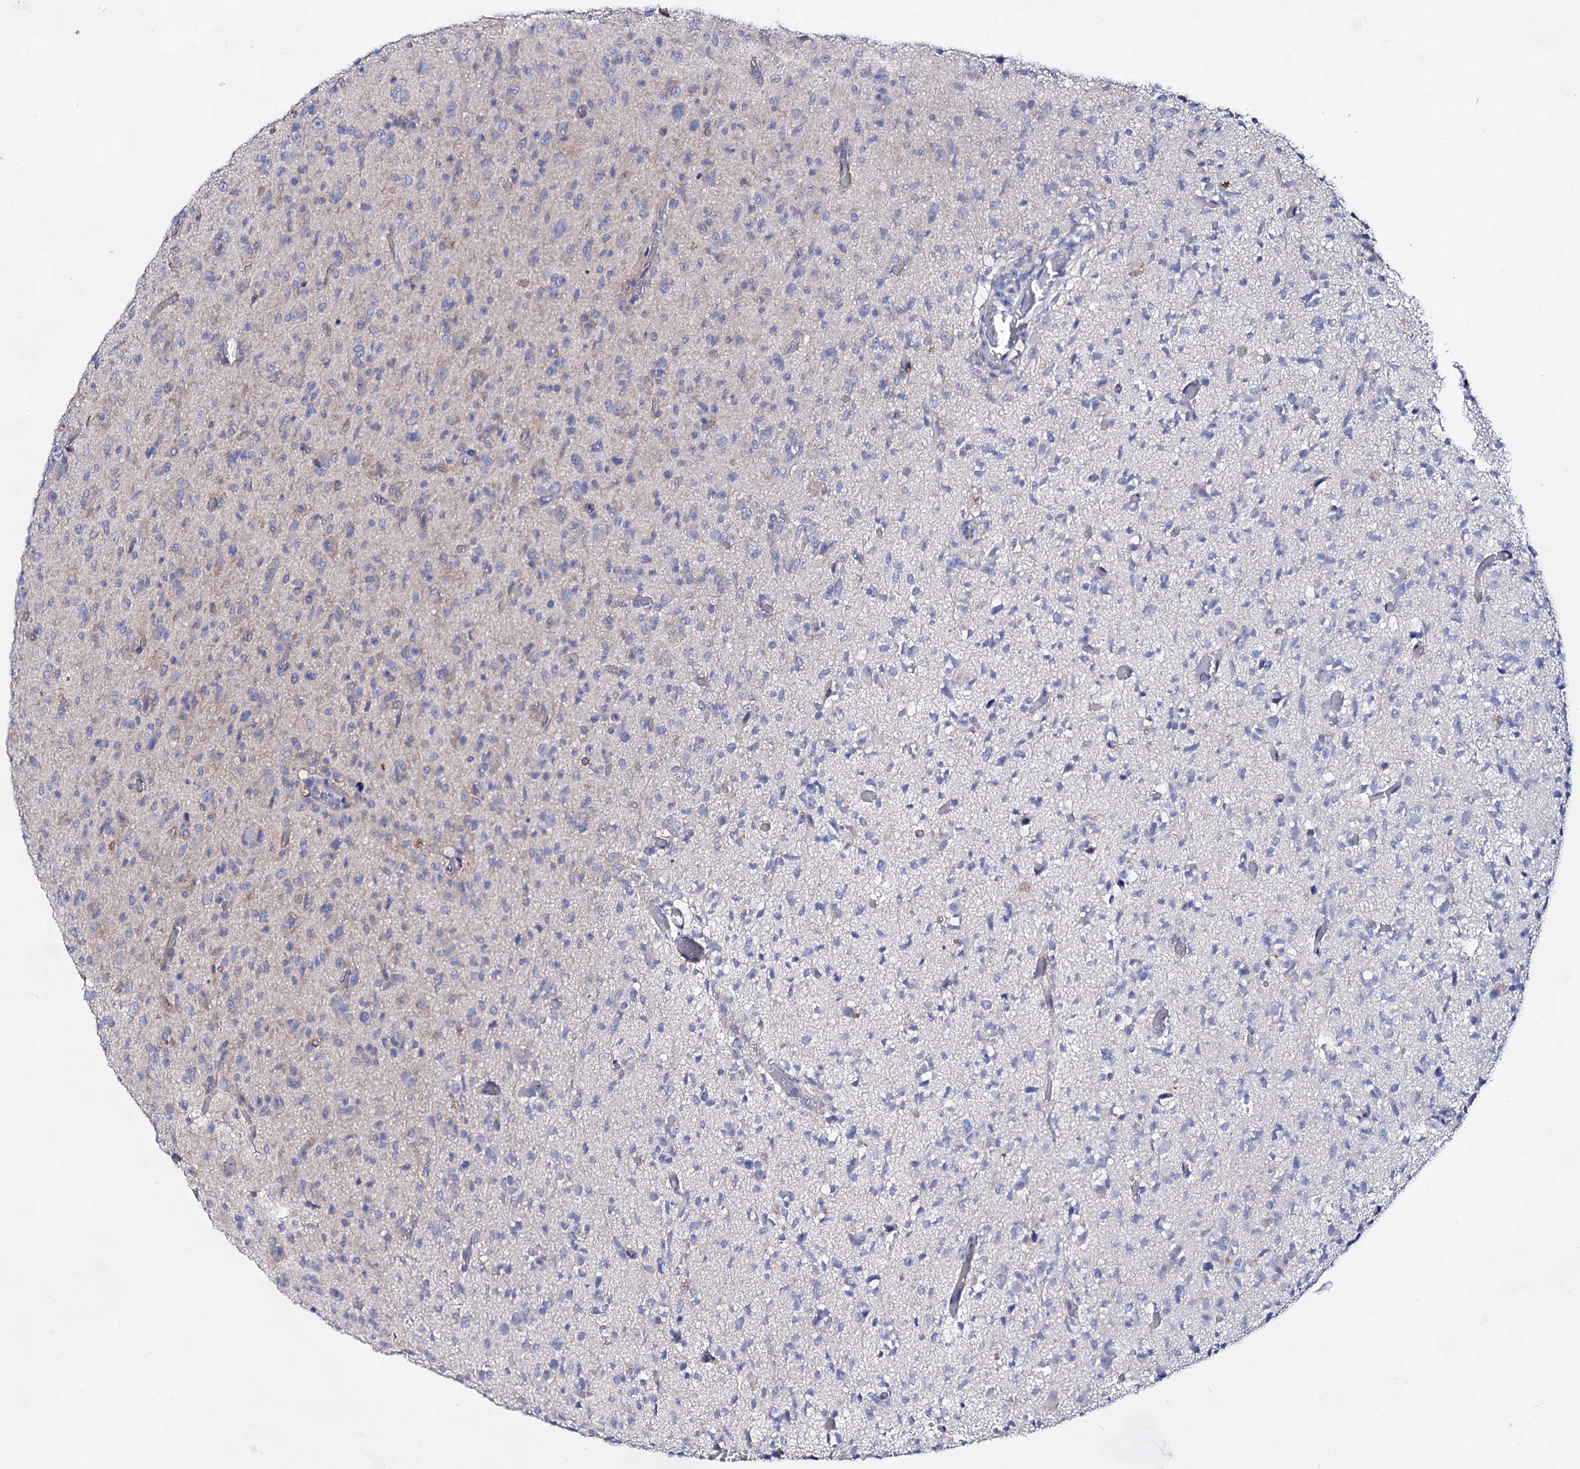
{"staining": {"intensity": "negative", "quantity": "none", "location": "none"}, "tissue": "glioma", "cell_type": "Tumor cells", "image_type": "cancer", "snomed": [{"axis": "morphology", "description": "Glioma, malignant, High grade"}, {"axis": "topography", "description": "Brain"}], "caption": "Tumor cells are negative for brown protein staining in glioma.", "gene": "PLIN1", "patient": {"sex": "female", "age": 57}}